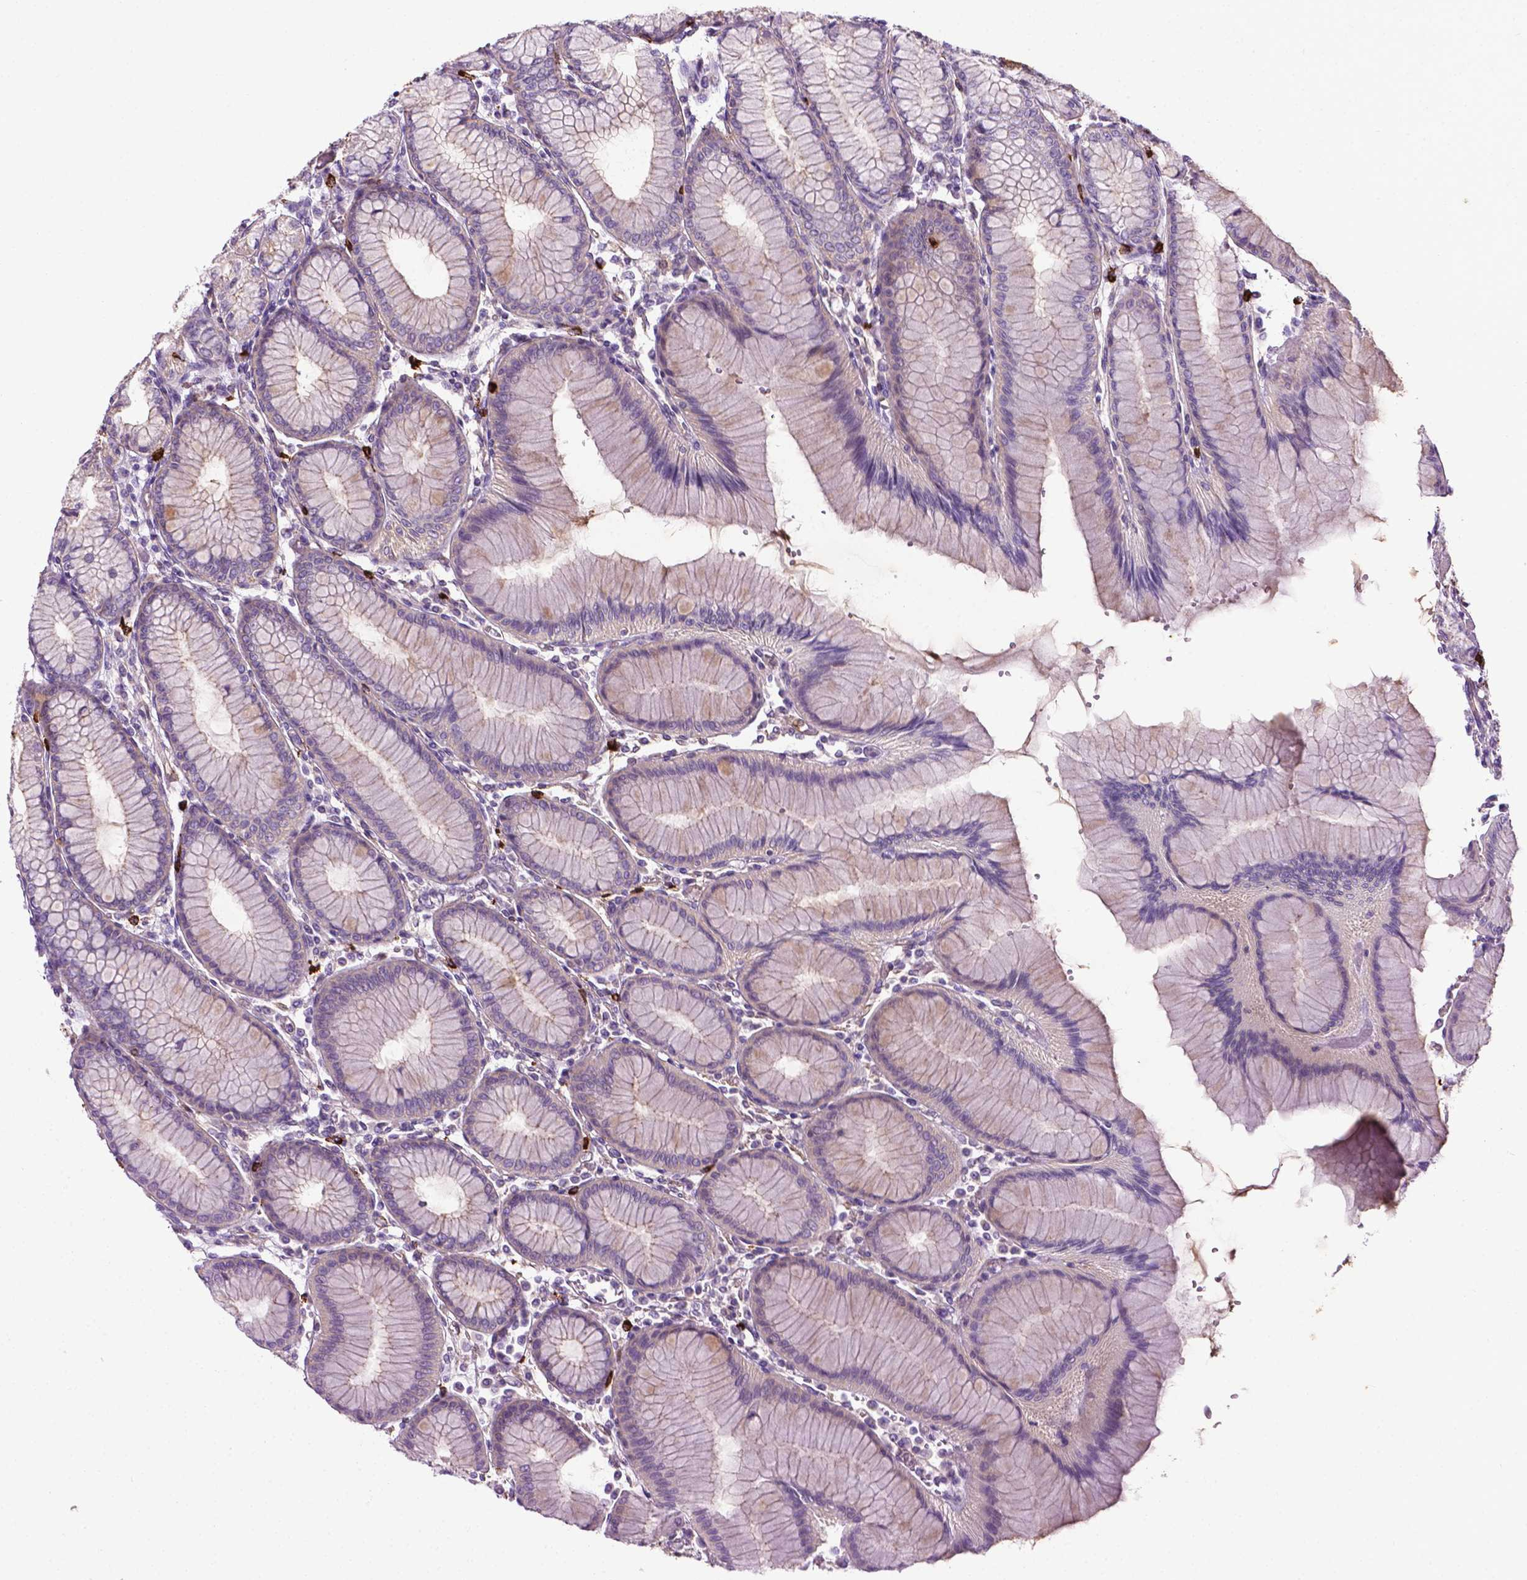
{"staining": {"intensity": "weak", "quantity": "<25%", "location": "cytoplasmic/membranous"}, "tissue": "stomach", "cell_type": "Glandular cells", "image_type": "normal", "snomed": [{"axis": "morphology", "description": "Normal tissue, NOS"}, {"axis": "topography", "description": "Skeletal muscle"}, {"axis": "topography", "description": "Stomach"}], "caption": "Glandular cells show no significant protein staining in unremarkable stomach. (DAB IHC visualized using brightfield microscopy, high magnification).", "gene": "SPECC1L", "patient": {"sex": "female", "age": 57}}